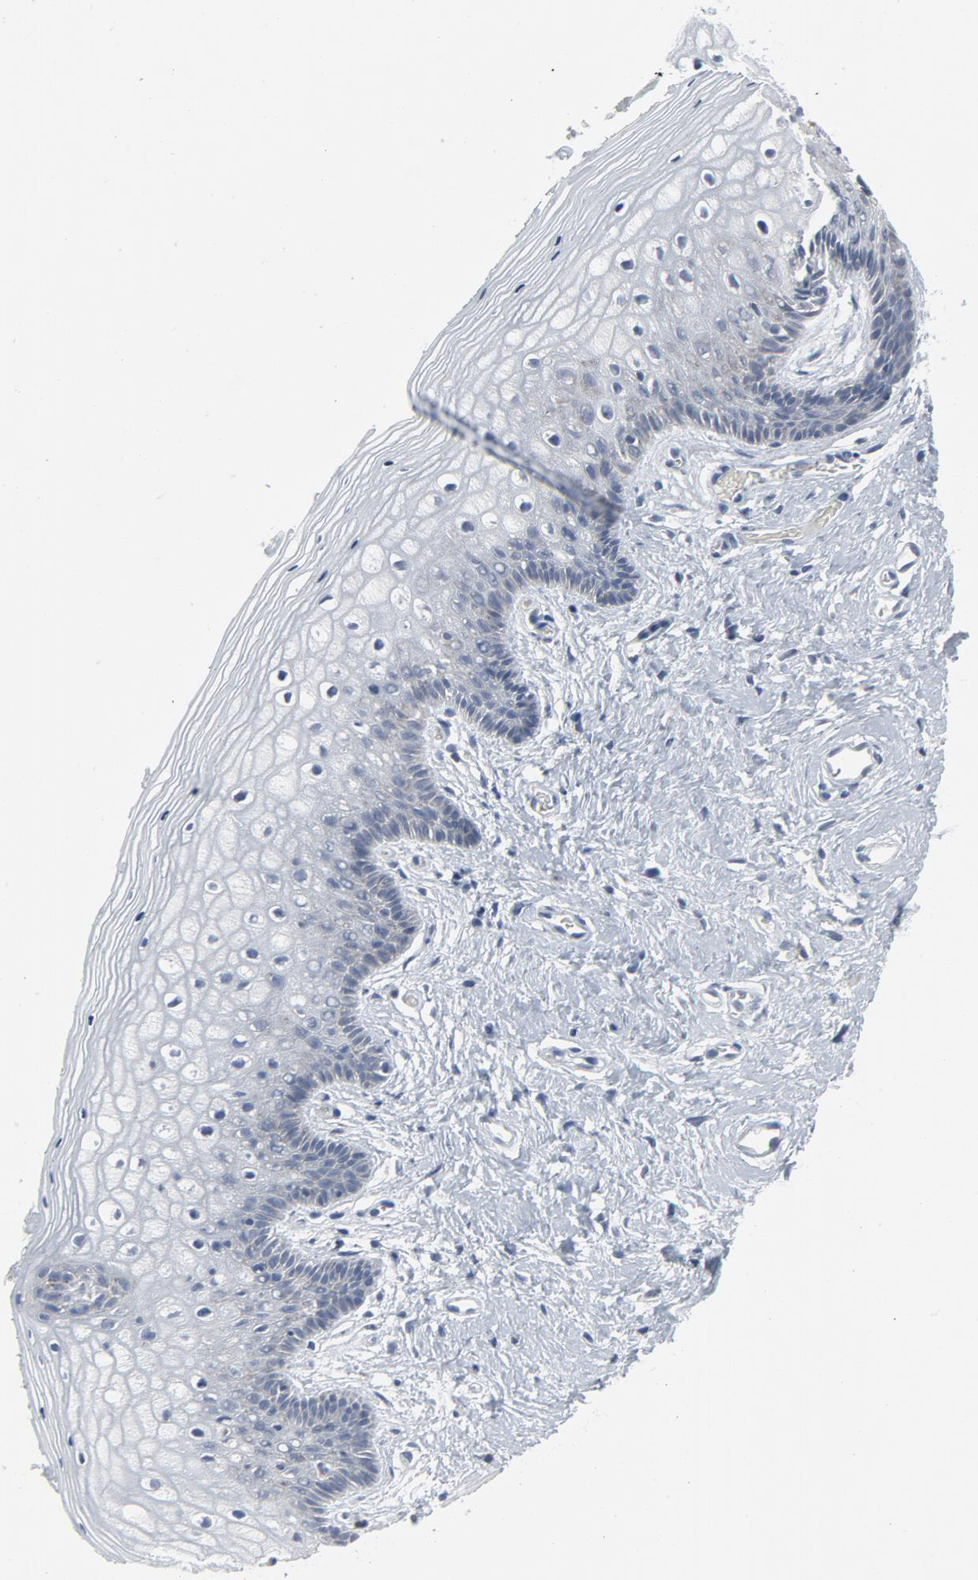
{"staining": {"intensity": "negative", "quantity": "none", "location": "none"}, "tissue": "vagina", "cell_type": "Squamous epithelial cells", "image_type": "normal", "snomed": [{"axis": "morphology", "description": "Normal tissue, NOS"}, {"axis": "topography", "description": "Vagina"}], "caption": "This image is of unremarkable vagina stained with immunohistochemistry to label a protein in brown with the nuclei are counter-stained blue. There is no staining in squamous epithelial cells.", "gene": "GPX2", "patient": {"sex": "female", "age": 46}}